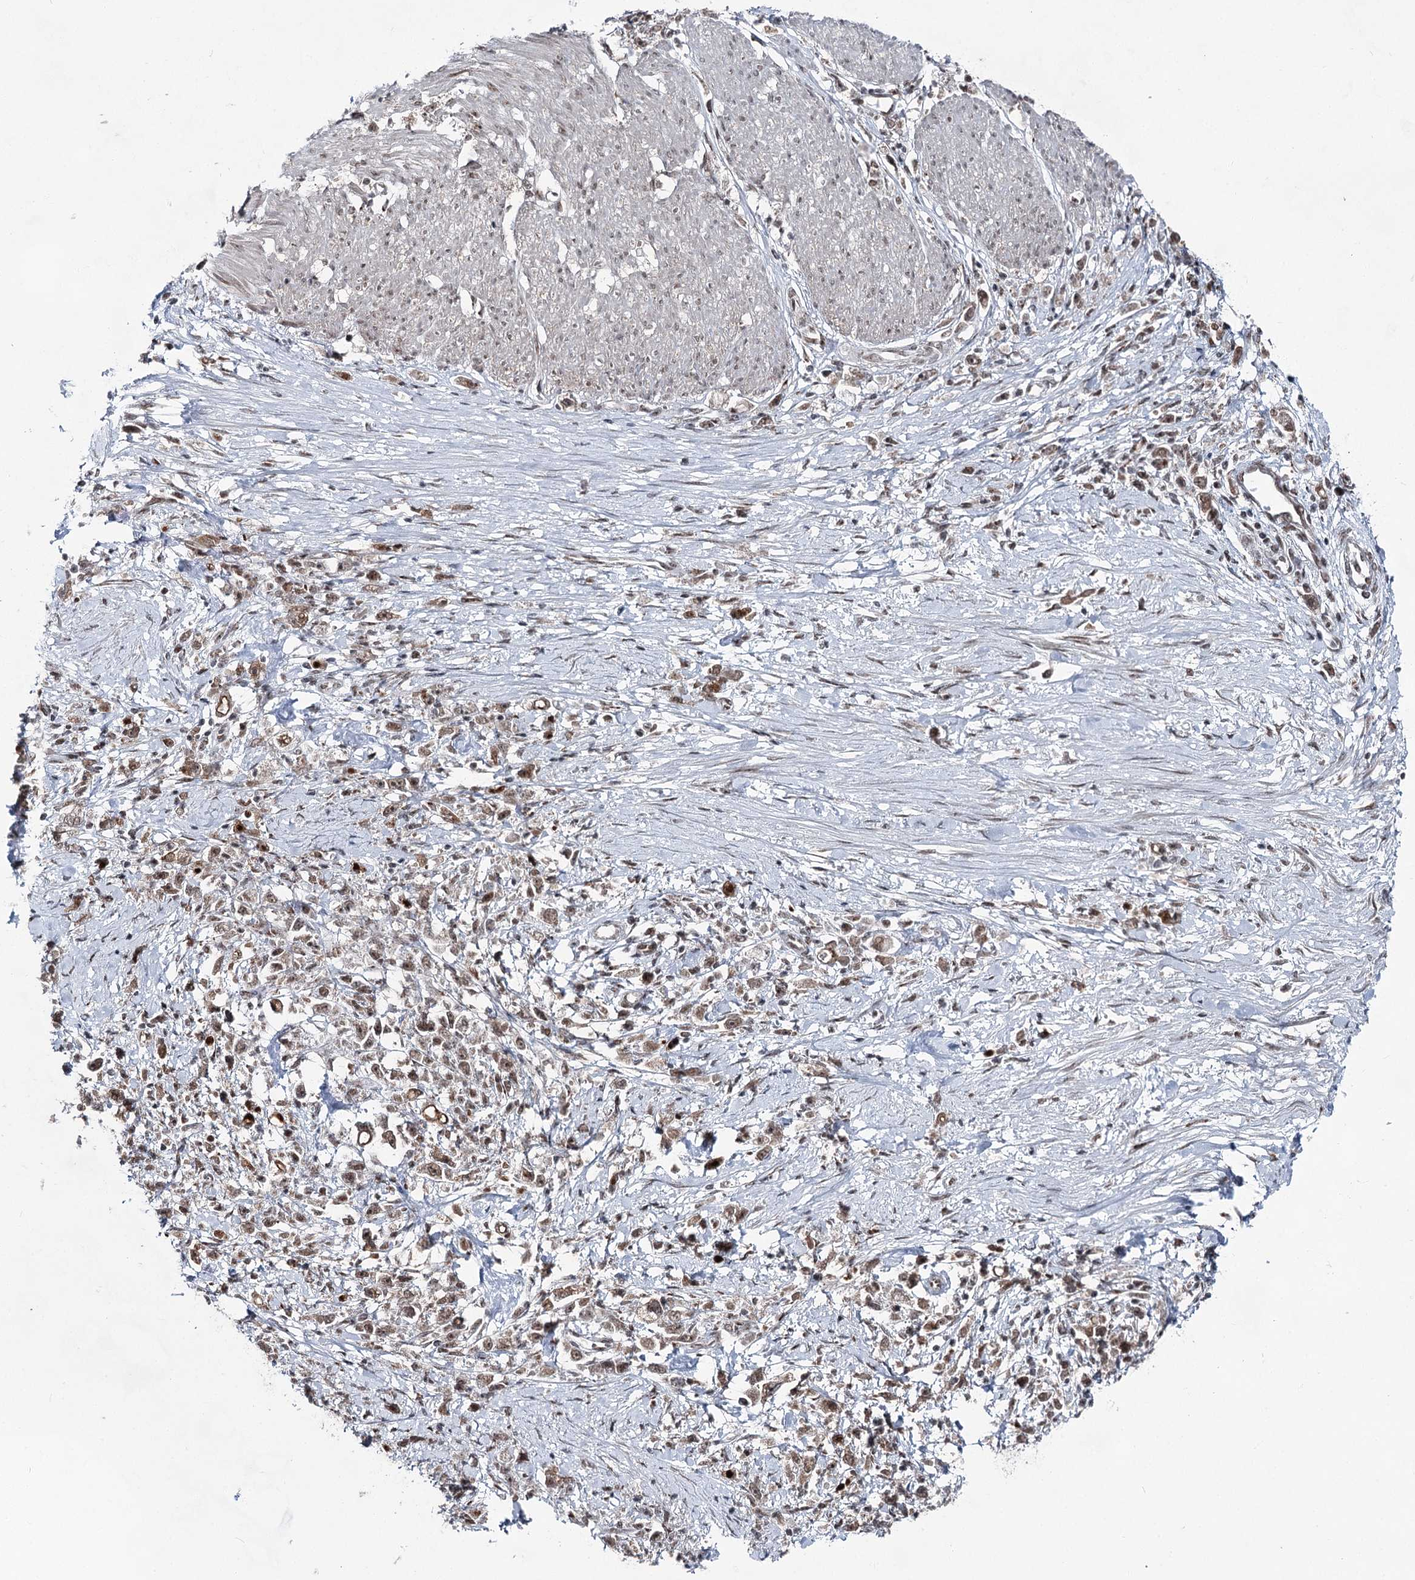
{"staining": {"intensity": "weak", "quantity": ">75%", "location": "cytoplasmic/membranous,nuclear"}, "tissue": "stomach cancer", "cell_type": "Tumor cells", "image_type": "cancer", "snomed": [{"axis": "morphology", "description": "Adenocarcinoma, NOS"}, {"axis": "topography", "description": "Stomach"}], "caption": "Brown immunohistochemical staining in stomach cancer (adenocarcinoma) shows weak cytoplasmic/membranous and nuclear expression in about >75% of tumor cells.", "gene": "ZCCHC8", "patient": {"sex": "female", "age": 59}}